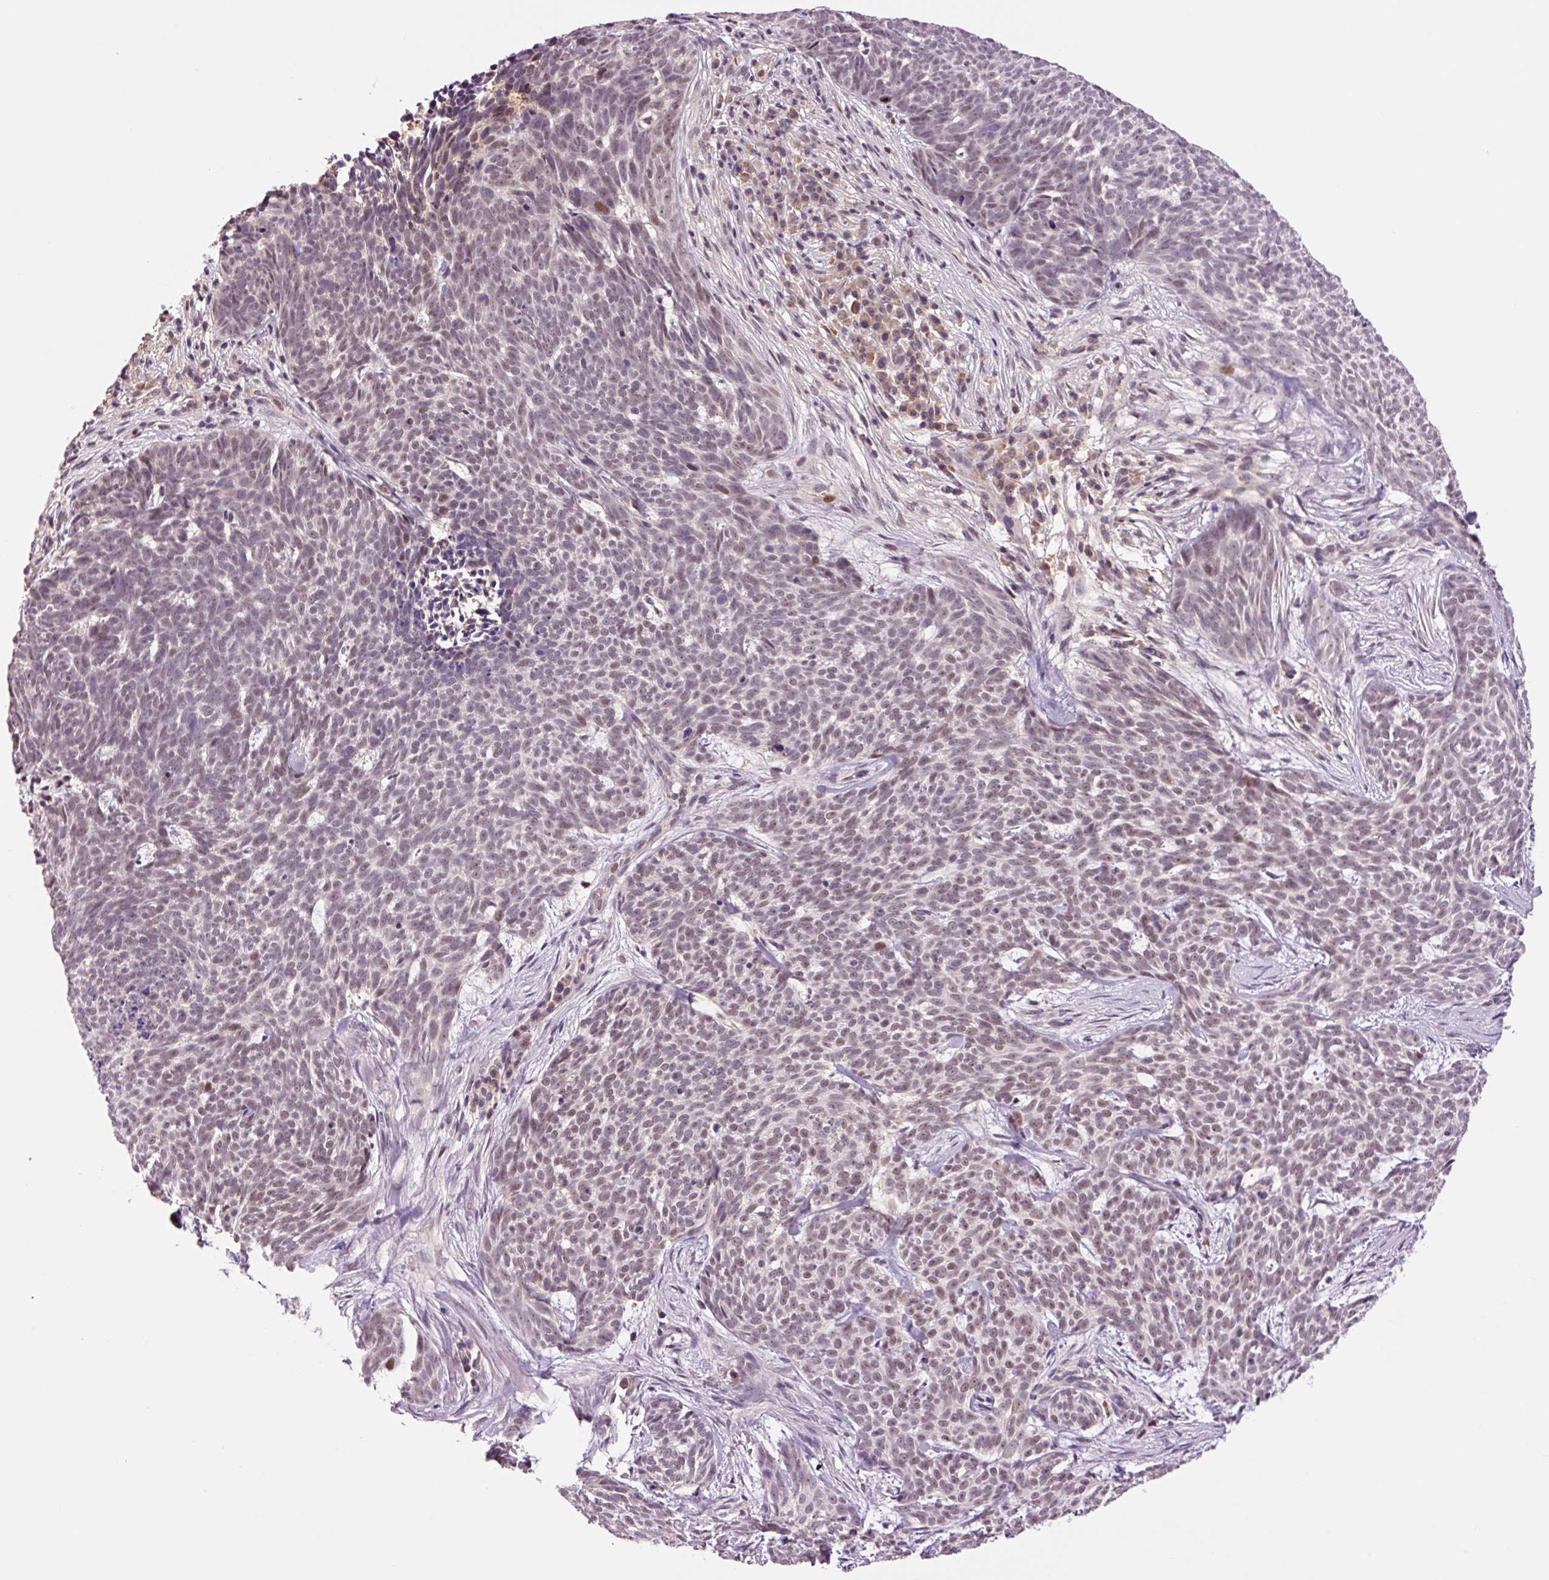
{"staining": {"intensity": "negative", "quantity": "none", "location": "none"}, "tissue": "skin cancer", "cell_type": "Tumor cells", "image_type": "cancer", "snomed": [{"axis": "morphology", "description": "Basal cell carcinoma"}, {"axis": "topography", "description": "Skin"}], "caption": "An image of skin cancer stained for a protein shows no brown staining in tumor cells.", "gene": "DPPA4", "patient": {"sex": "female", "age": 93}}